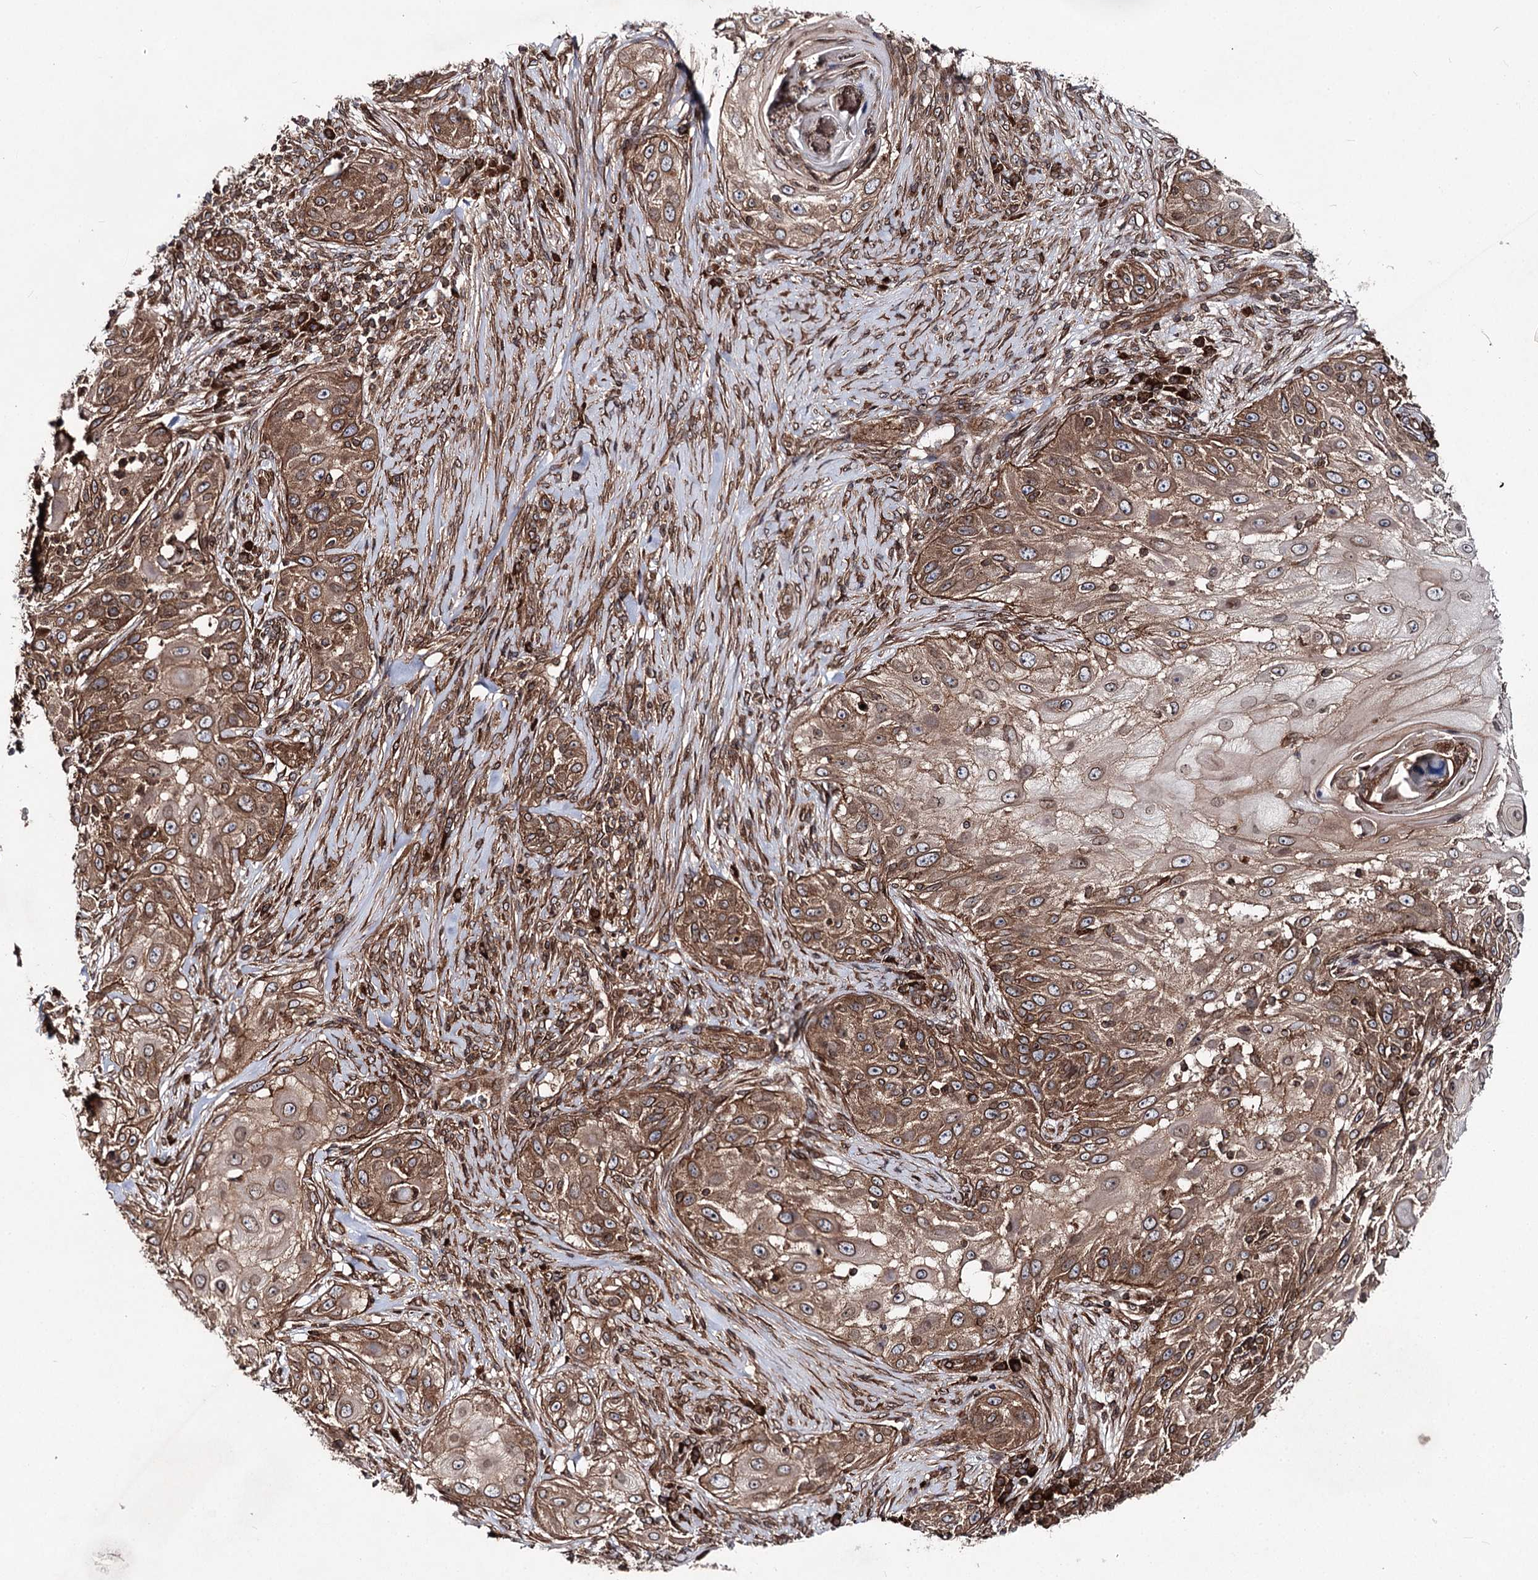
{"staining": {"intensity": "moderate", "quantity": ">75%", "location": "cytoplasmic/membranous,nuclear"}, "tissue": "skin cancer", "cell_type": "Tumor cells", "image_type": "cancer", "snomed": [{"axis": "morphology", "description": "Squamous cell carcinoma, NOS"}, {"axis": "topography", "description": "Skin"}], "caption": "A histopathology image showing moderate cytoplasmic/membranous and nuclear staining in about >75% of tumor cells in squamous cell carcinoma (skin), as visualized by brown immunohistochemical staining.", "gene": "FGFR1OP2", "patient": {"sex": "female", "age": 44}}